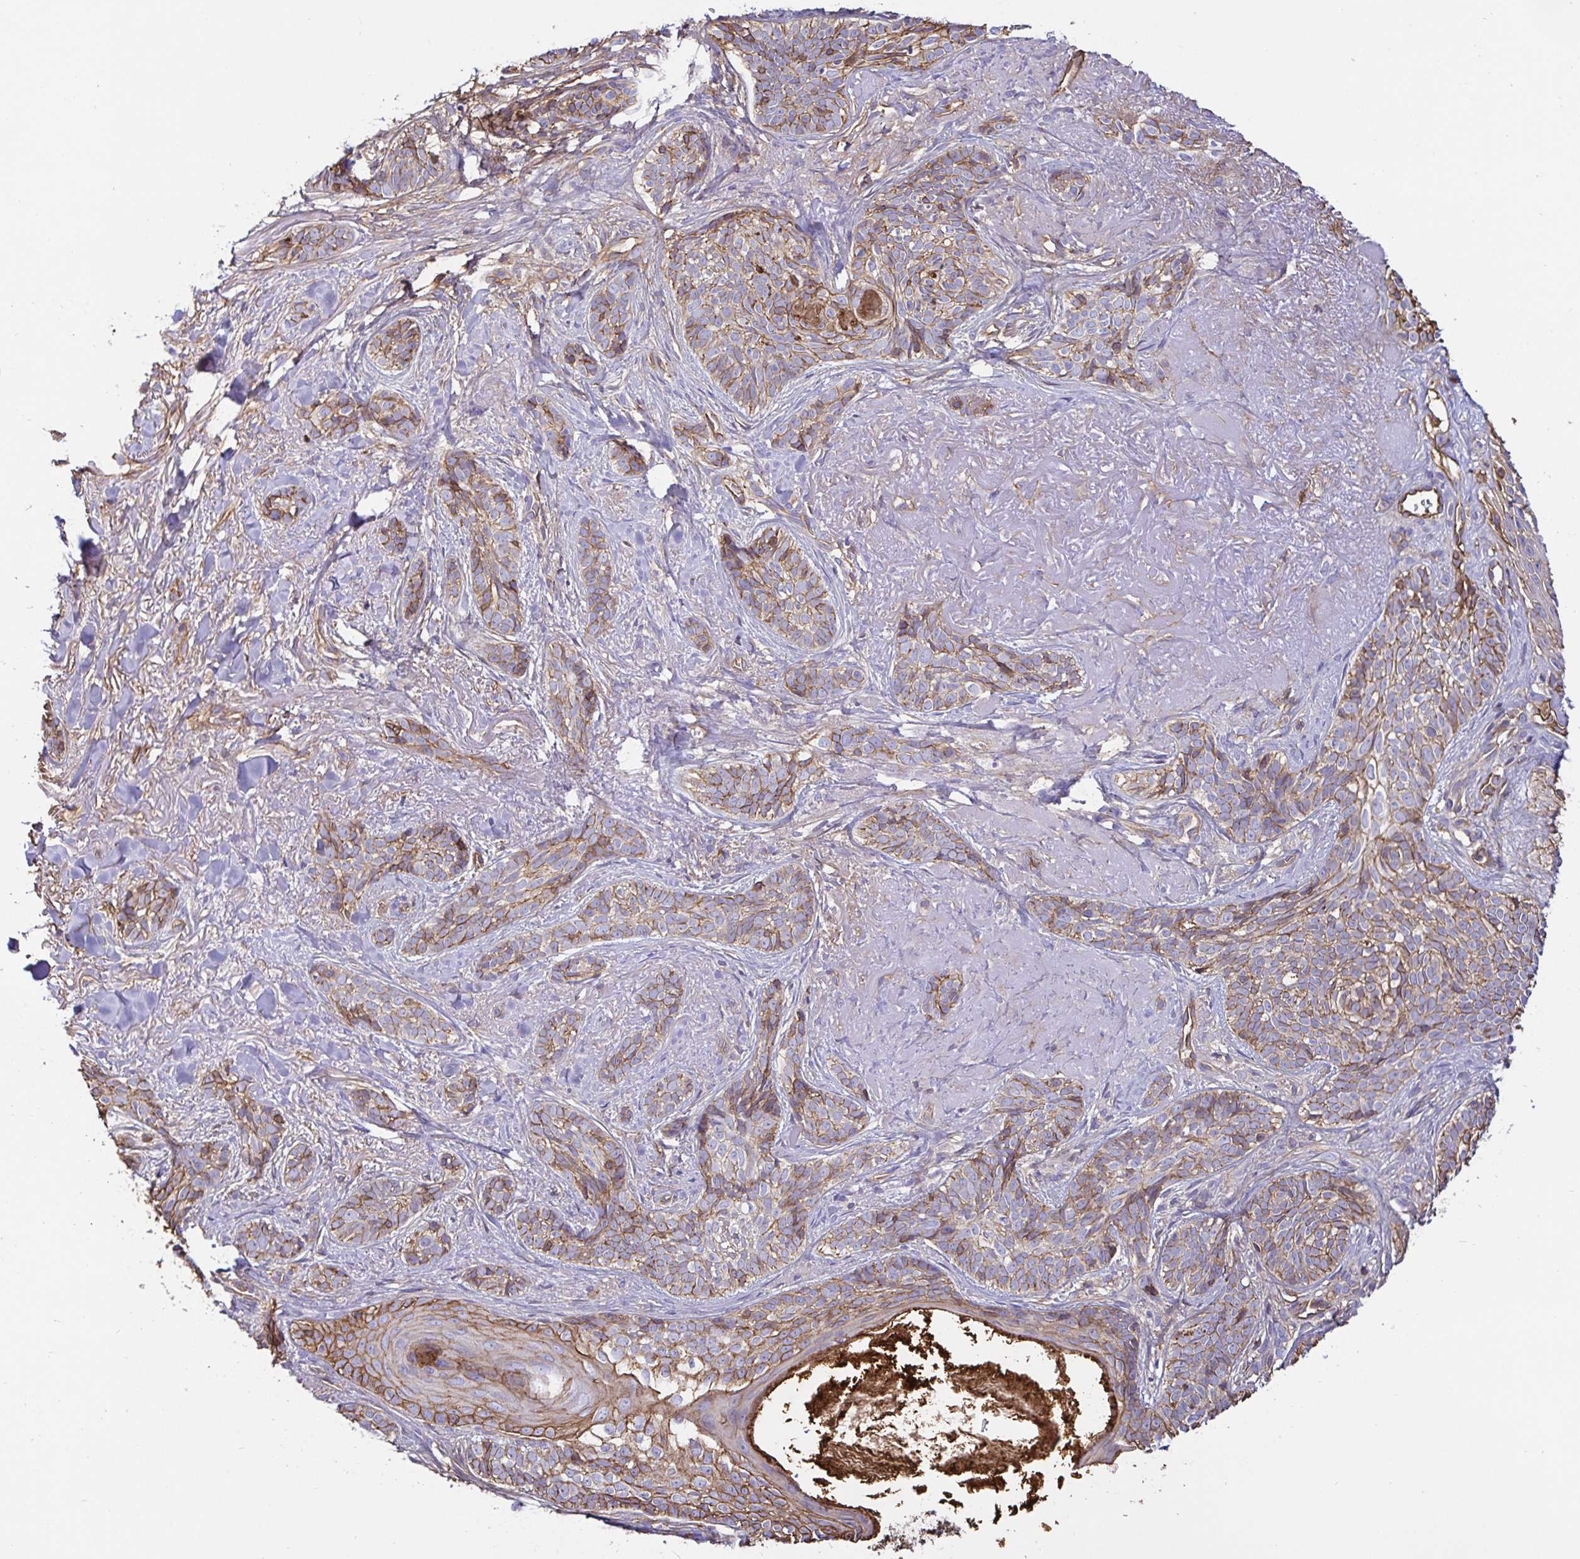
{"staining": {"intensity": "moderate", "quantity": ">75%", "location": "cytoplasmic/membranous"}, "tissue": "skin cancer", "cell_type": "Tumor cells", "image_type": "cancer", "snomed": [{"axis": "morphology", "description": "Basal cell carcinoma"}, {"axis": "morphology", "description": "BCC, high aggressive"}, {"axis": "topography", "description": "Skin"}], "caption": "Protein expression analysis of skin bcc,  high aggressive reveals moderate cytoplasmic/membranous staining in approximately >75% of tumor cells. (DAB IHC, brown staining for protein, blue staining for nuclei).", "gene": "ANXA2", "patient": {"sex": "female", "age": 79}}